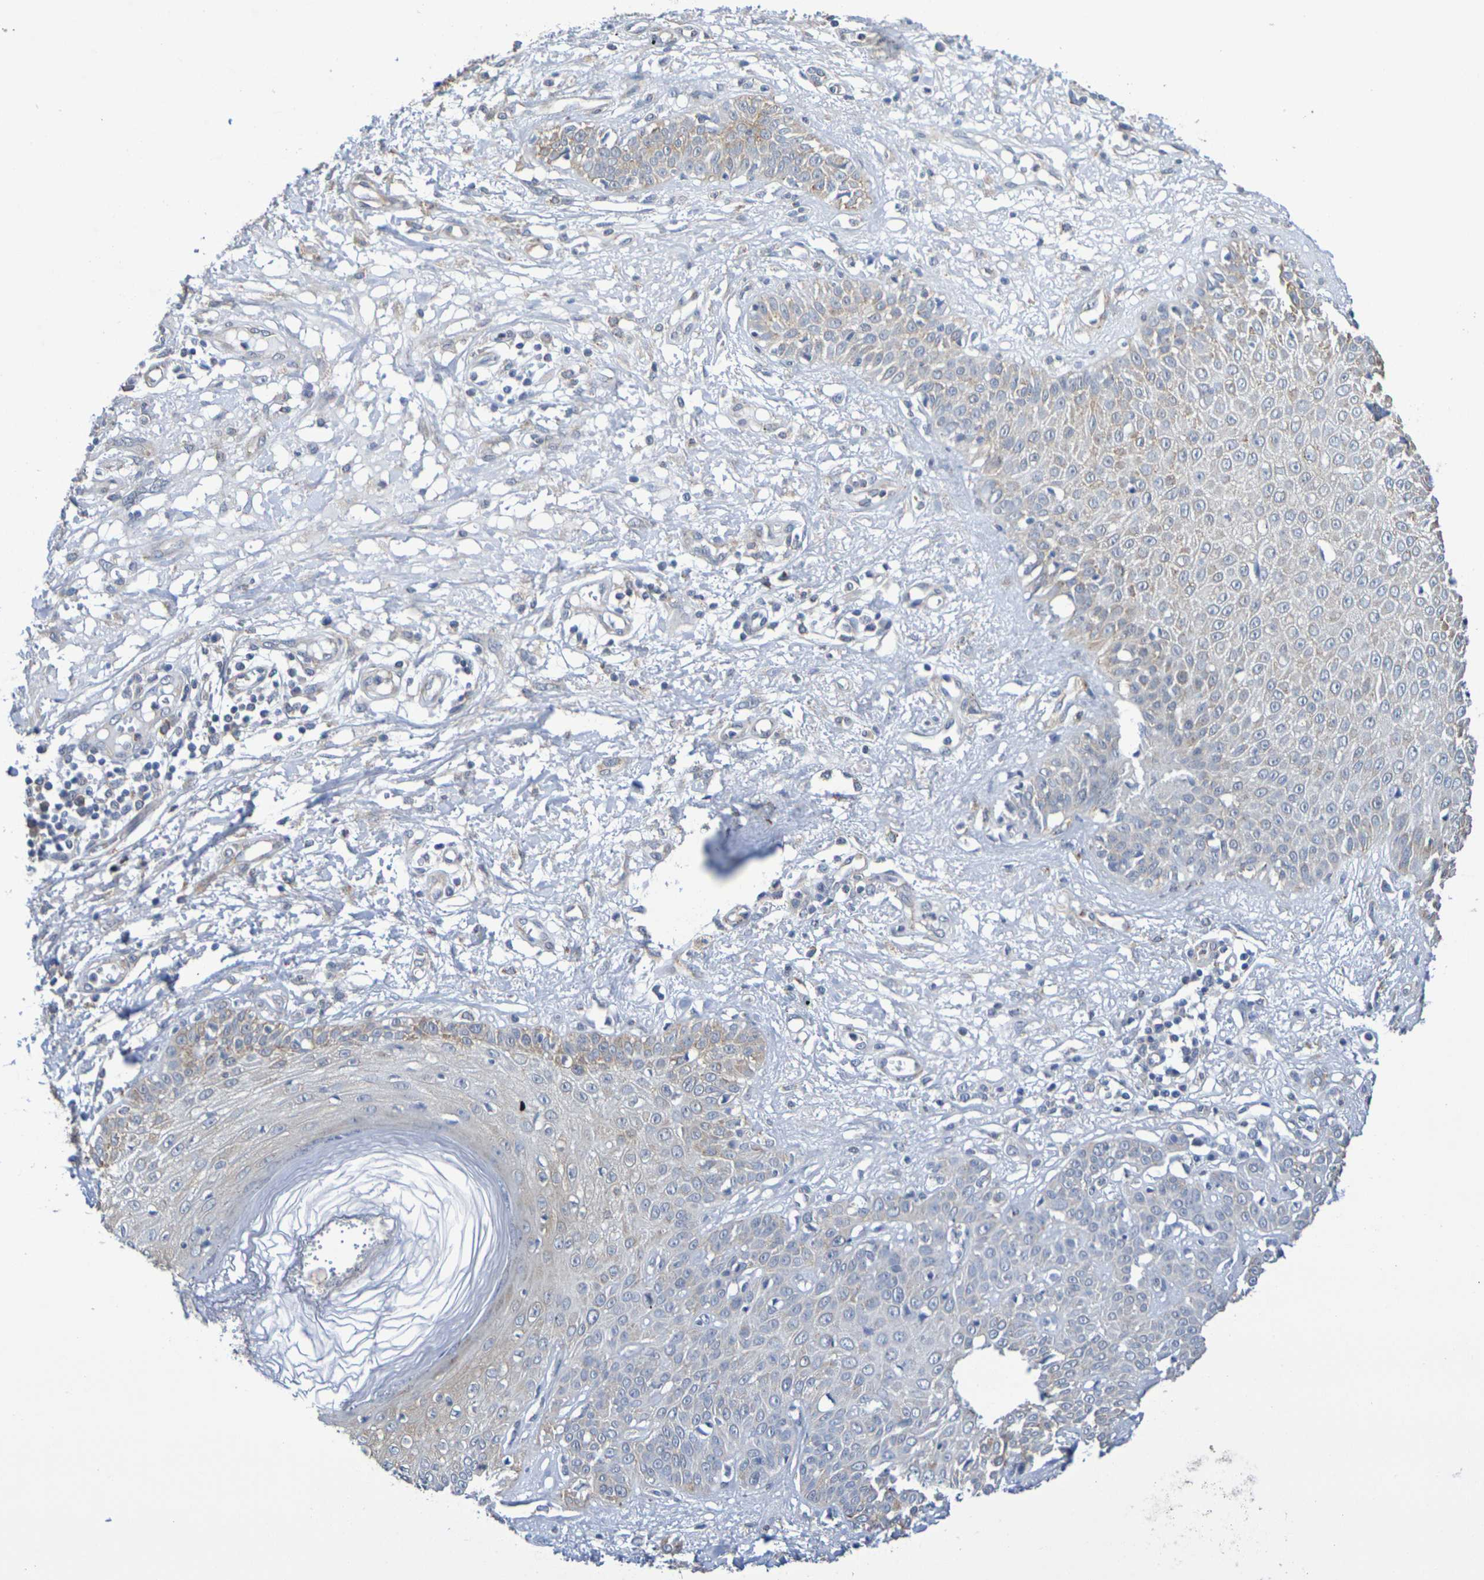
{"staining": {"intensity": "weak", "quantity": "<25%", "location": "cytoplasmic/membranous"}, "tissue": "skin cancer", "cell_type": "Tumor cells", "image_type": "cancer", "snomed": [{"axis": "morphology", "description": "Squamous cell carcinoma, NOS"}, {"axis": "topography", "description": "Skin"}], "caption": "There is no significant staining in tumor cells of skin cancer (squamous cell carcinoma).", "gene": "CHRNB1", "patient": {"sex": "female", "age": 78}}